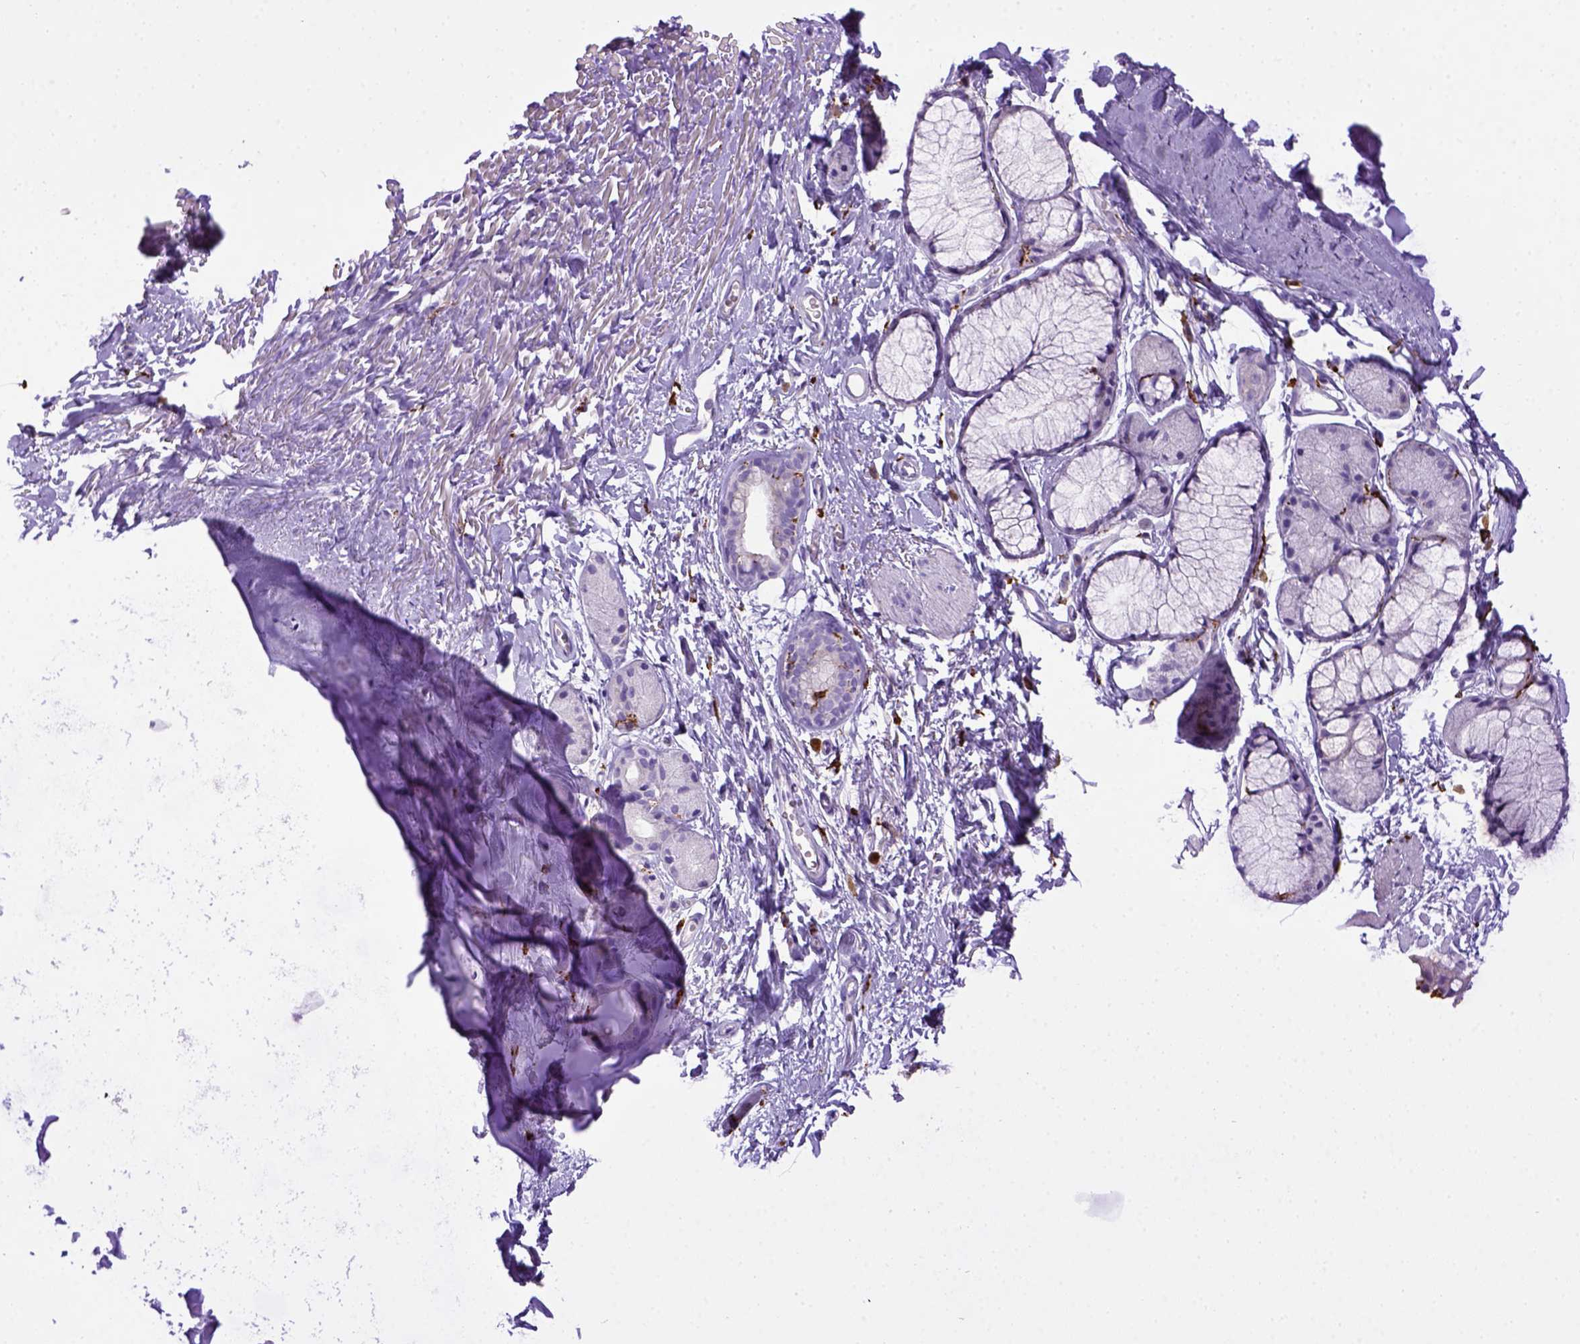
{"staining": {"intensity": "negative", "quantity": "none", "location": "none"}, "tissue": "soft tissue", "cell_type": "Fibroblasts", "image_type": "normal", "snomed": [{"axis": "morphology", "description": "Normal tissue, NOS"}, {"axis": "topography", "description": "Cartilage tissue"}, {"axis": "topography", "description": "Bronchus"}], "caption": "Fibroblasts are negative for brown protein staining in benign soft tissue.", "gene": "CD68", "patient": {"sex": "female", "age": 79}}